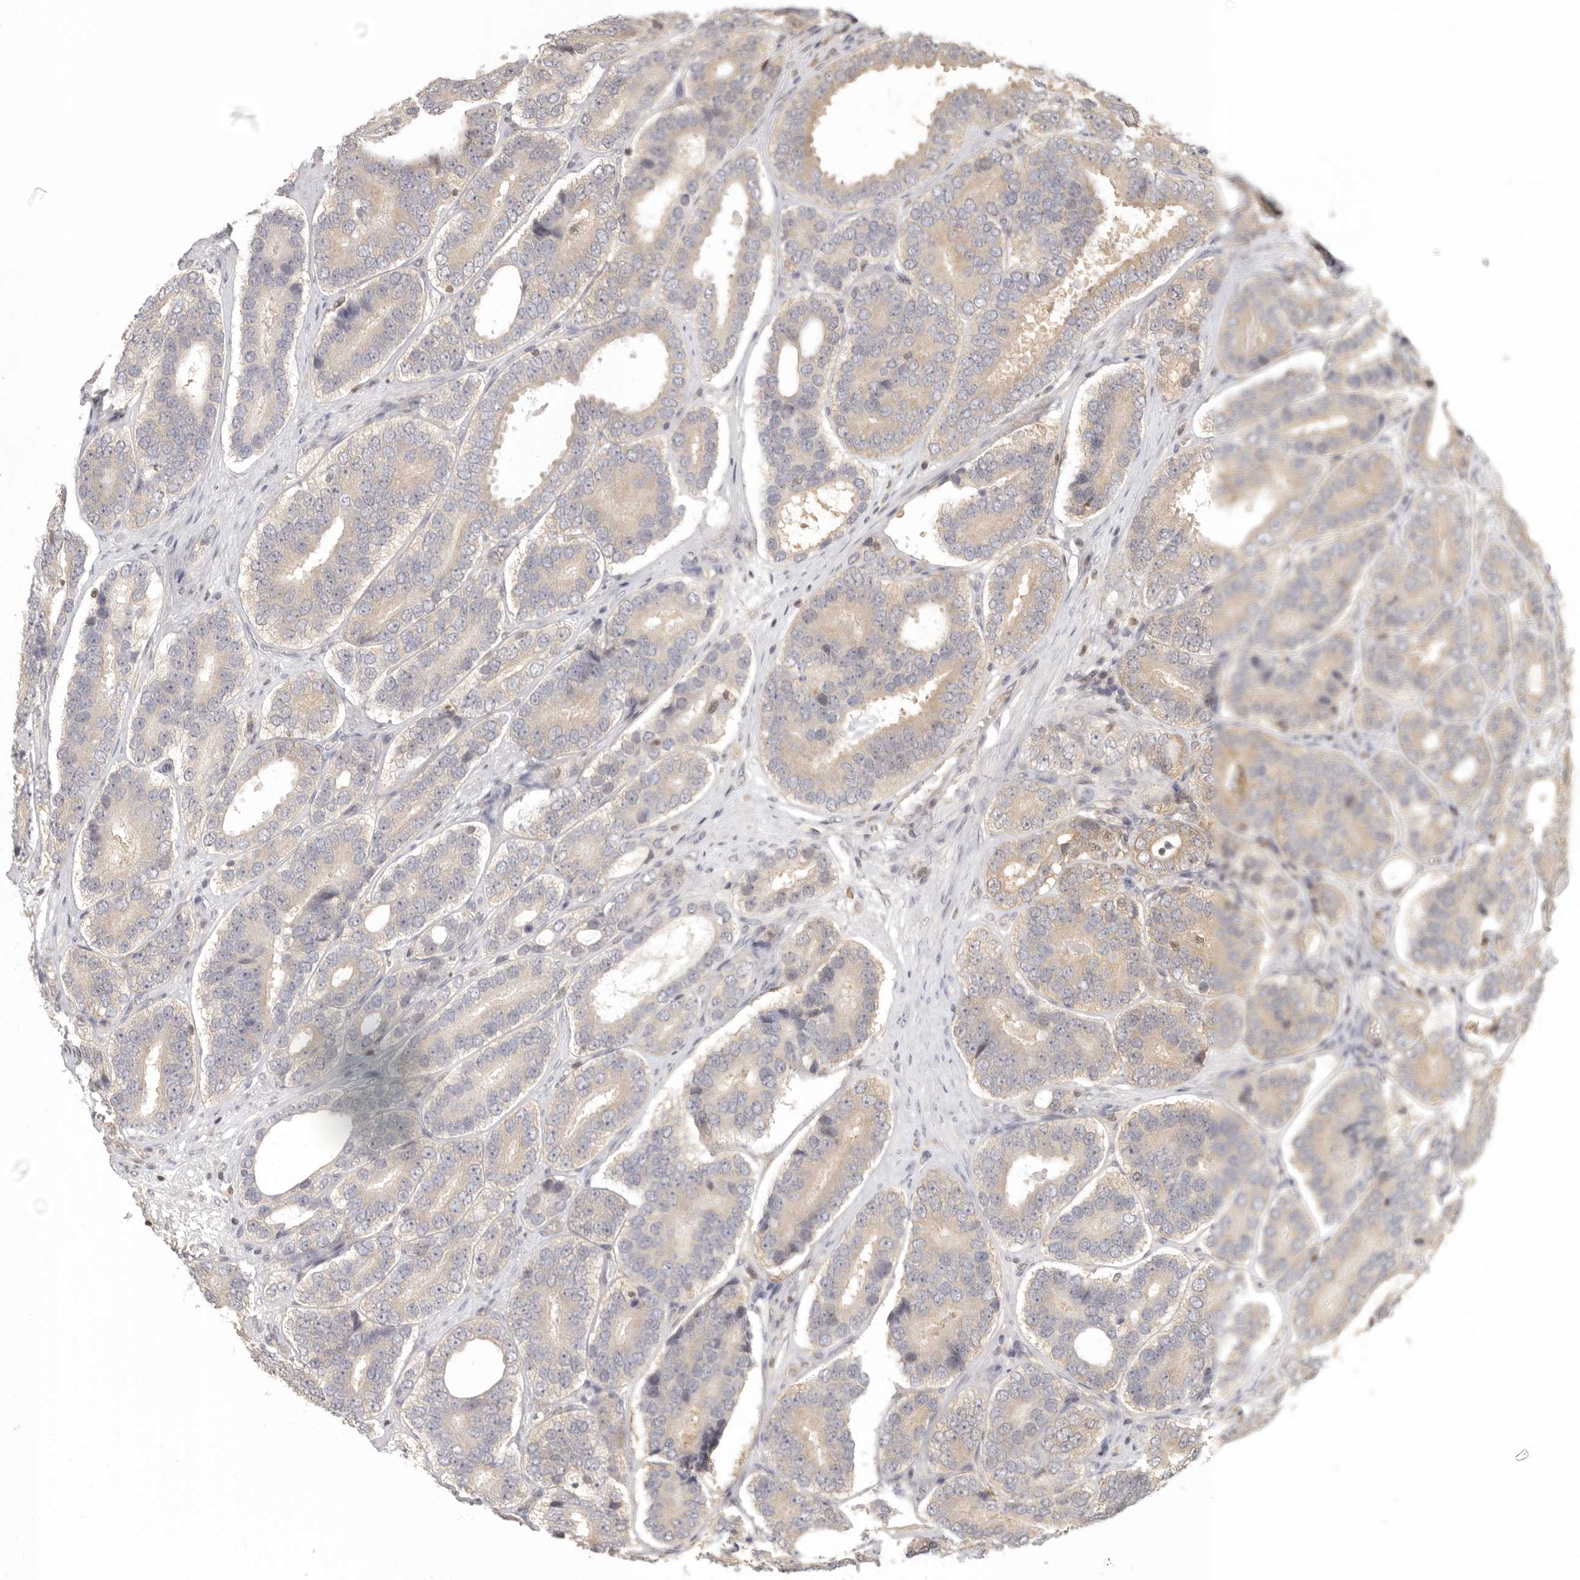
{"staining": {"intensity": "weak", "quantity": "25%-75%", "location": "cytoplasmic/membranous"}, "tissue": "prostate cancer", "cell_type": "Tumor cells", "image_type": "cancer", "snomed": [{"axis": "morphology", "description": "Adenocarcinoma, High grade"}, {"axis": "topography", "description": "Prostate"}], "caption": "Prostate cancer tissue shows weak cytoplasmic/membranous staining in approximately 25%-75% of tumor cells (IHC, brightfield microscopy, high magnification).", "gene": "PSMA5", "patient": {"sex": "male", "age": 56}}